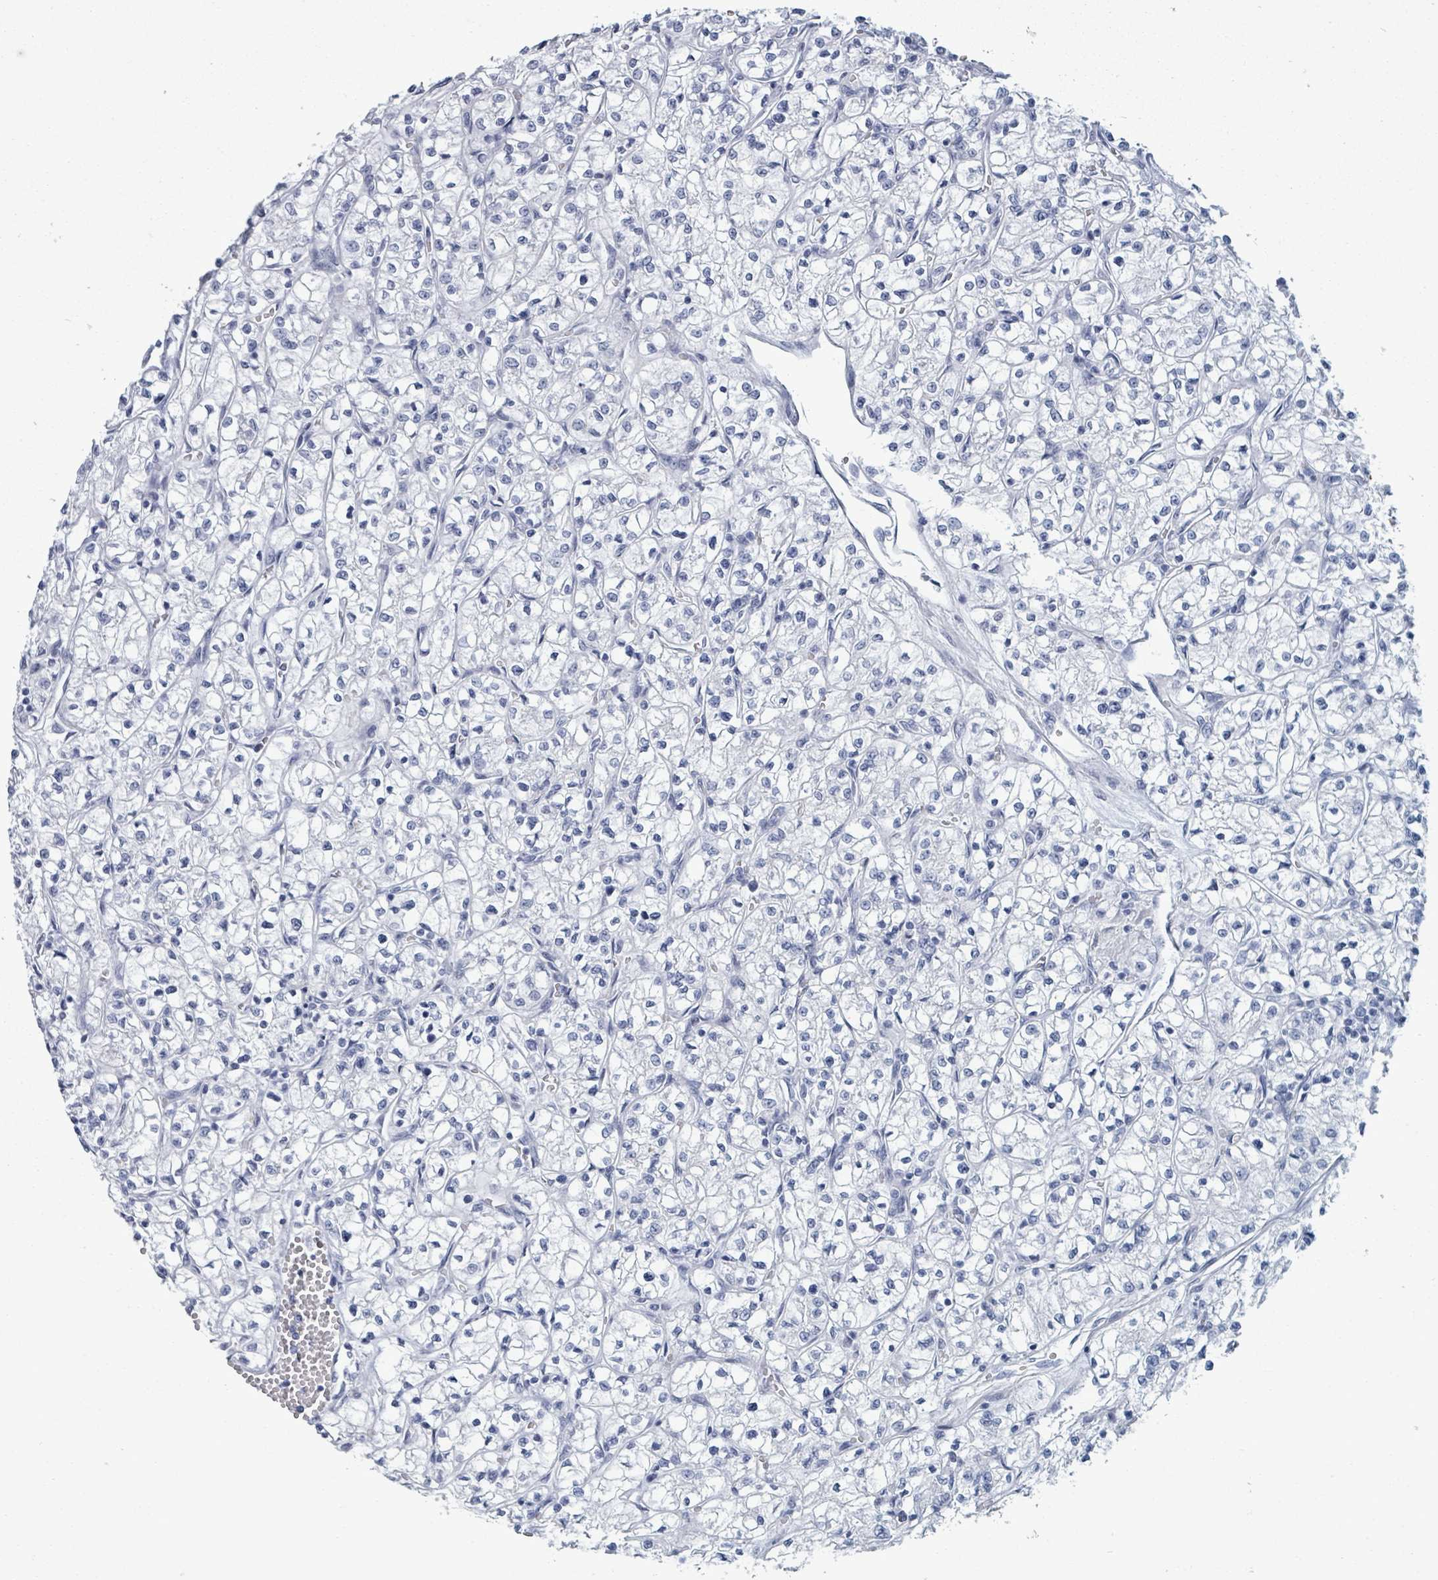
{"staining": {"intensity": "negative", "quantity": "none", "location": "none"}, "tissue": "renal cancer", "cell_type": "Tumor cells", "image_type": "cancer", "snomed": [{"axis": "morphology", "description": "Adenocarcinoma, NOS"}, {"axis": "topography", "description": "Kidney"}], "caption": "Renal adenocarcinoma was stained to show a protein in brown. There is no significant positivity in tumor cells.", "gene": "ZNF771", "patient": {"sex": "female", "age": 64}}